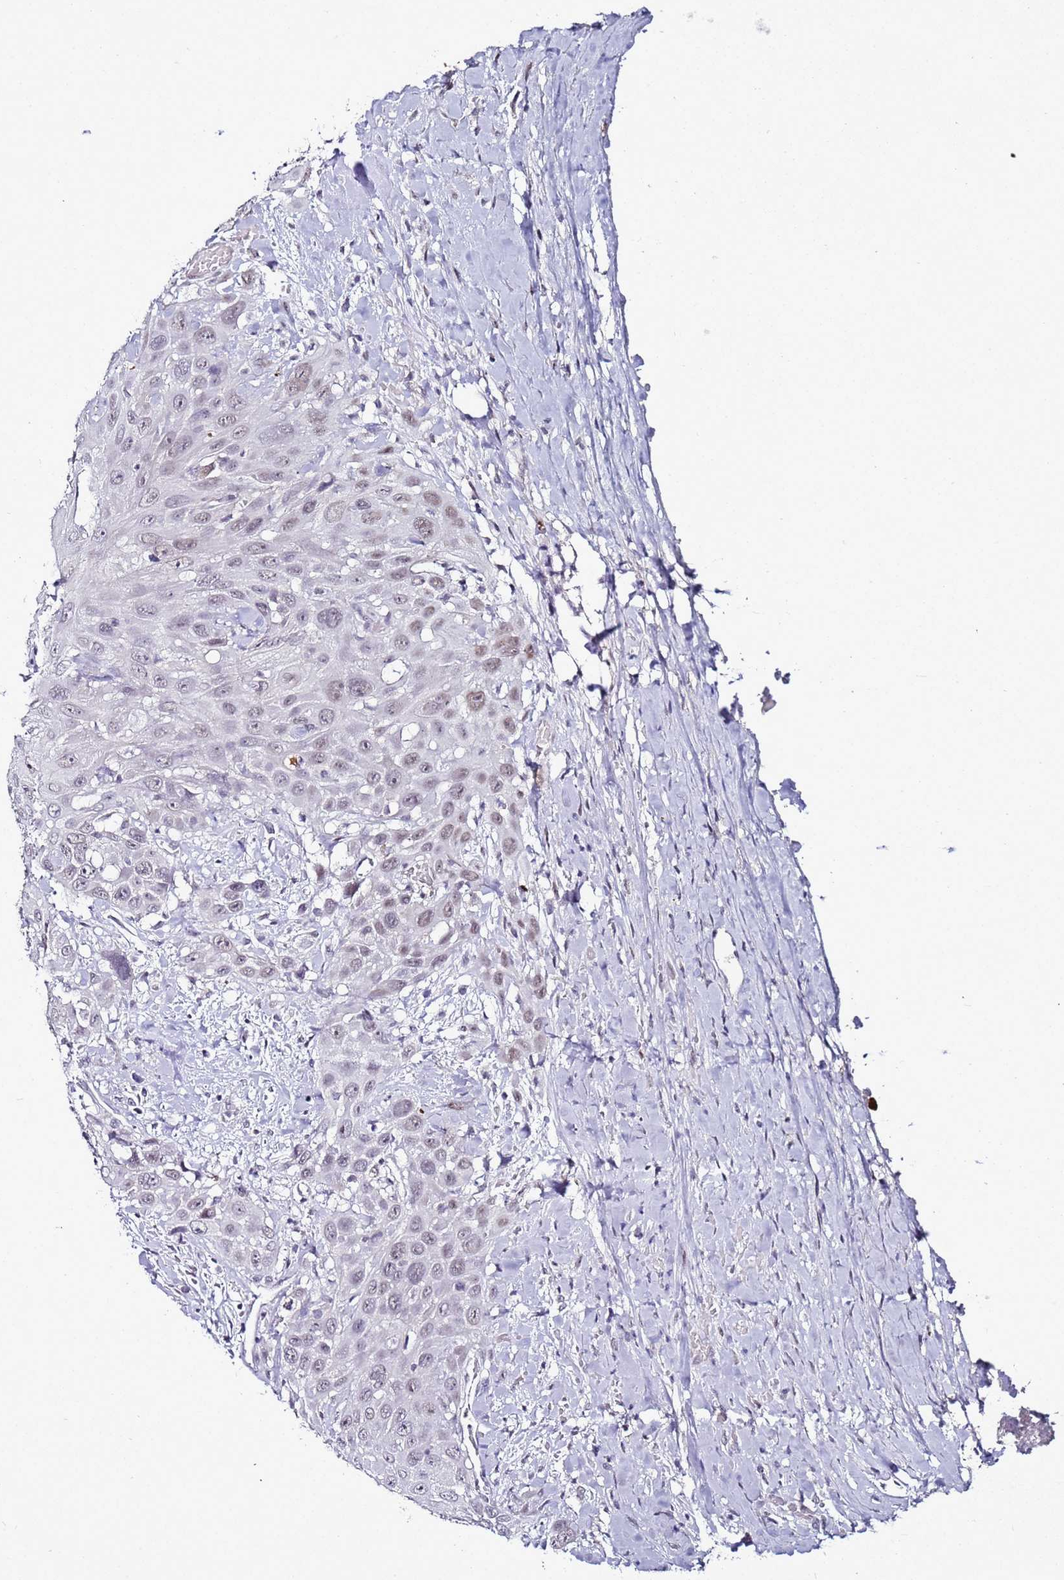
{"staining": {"intensity": "weak", "quantity": "<25%", "location": "nuclear"}, "tissue": "head and neck cancer", "cell_type": "Tumor cells", "image_type": "cancer", "snomed": [{"axis": "morphology", "description": "Squamous cell carcinoma, NOS"}, {"axis": "topography", "description": "Head-Neck"}], "caption": "Tumor cells show no significant protein staining in head and neck cancer (squamous cell carcinoma).", "gene": "PSMA7", "patient": {"sex": "male", "age": 81}}